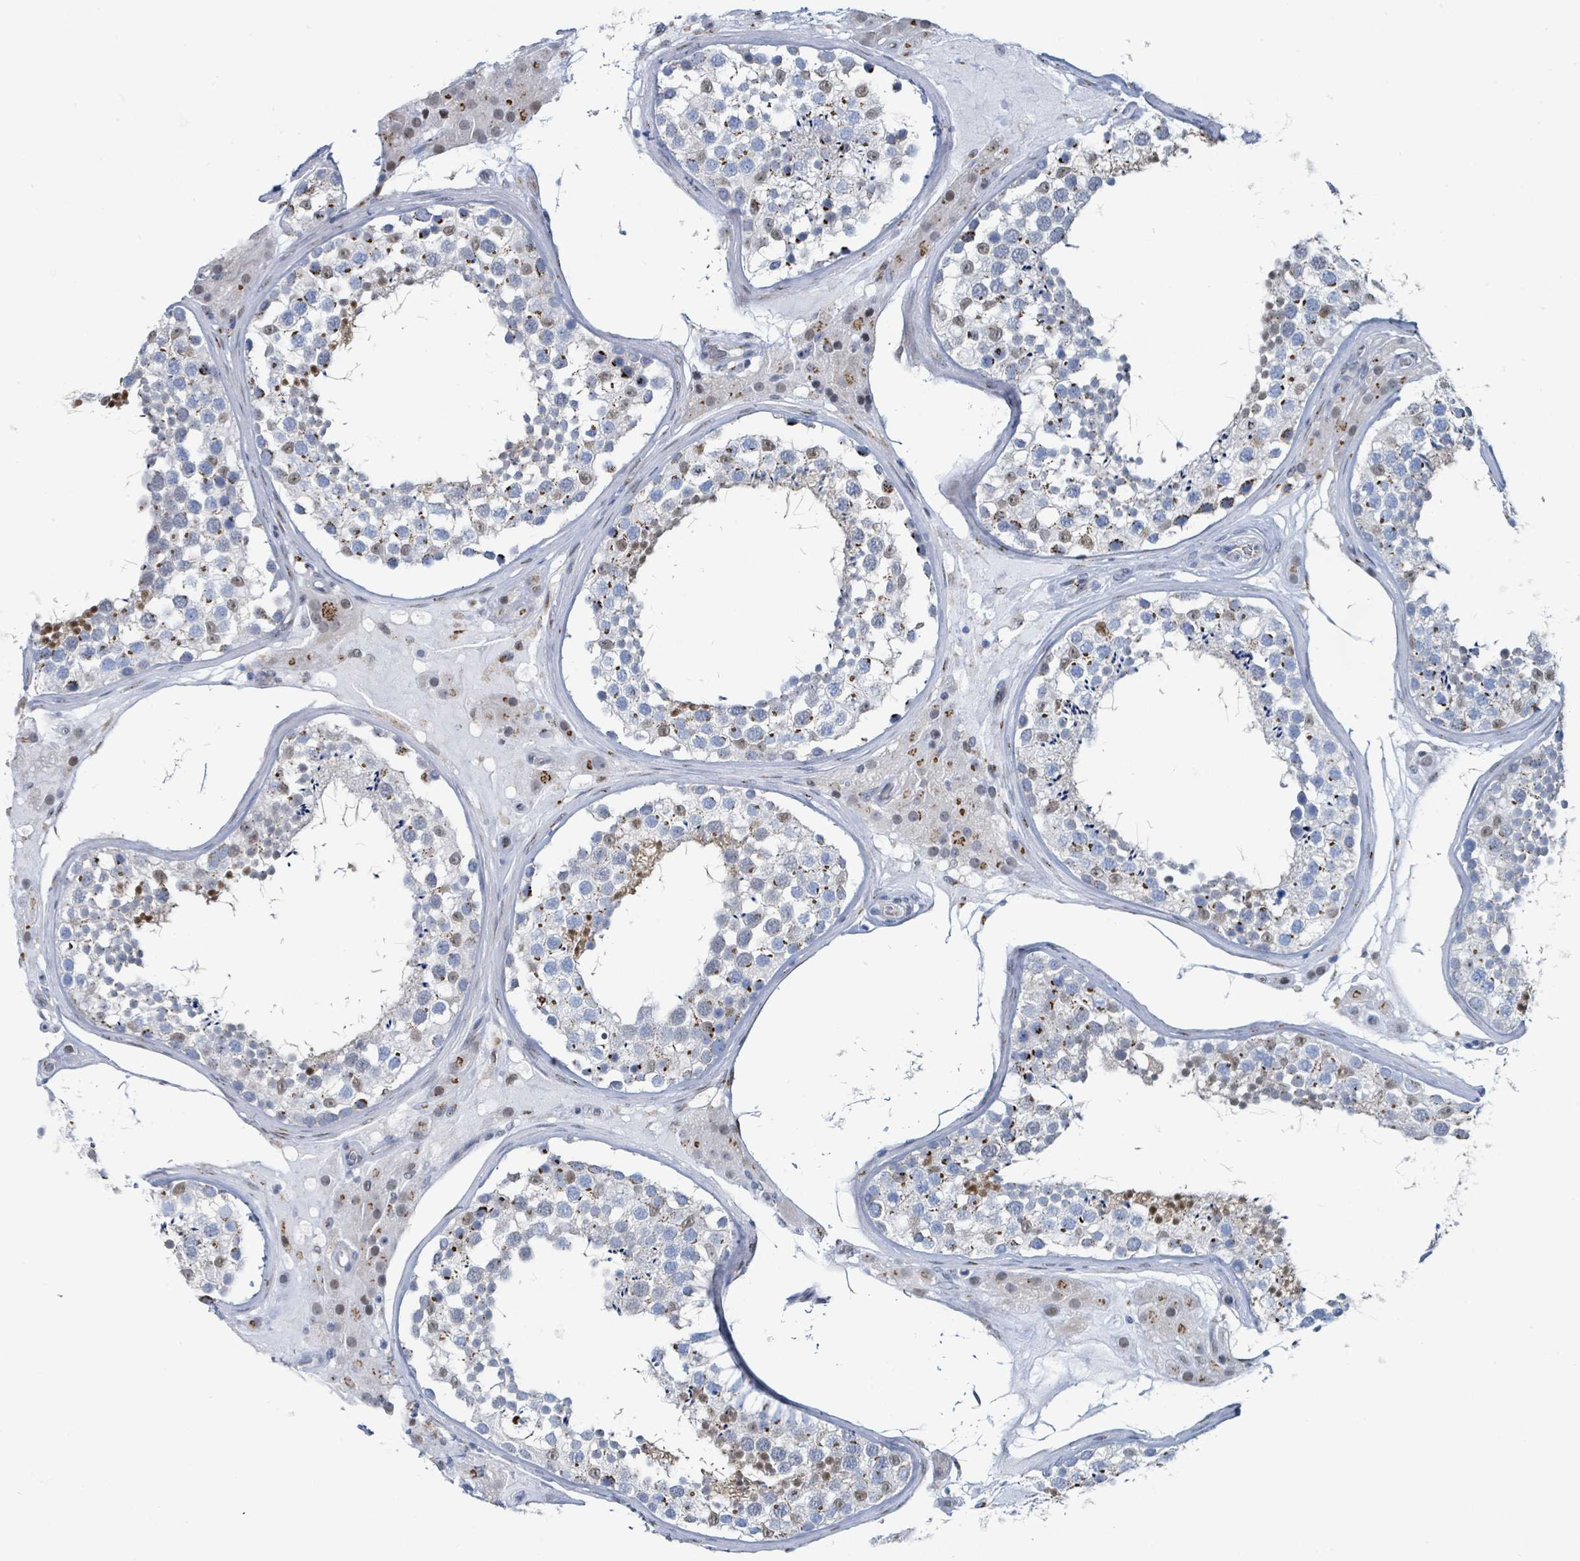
{"staining": {"intensity": "moderate", "quantity": "<25%", "location": "cytoplasmic/membranous,nuclear"}, "tissue": "testis", "cell_type": "Cells in seminiferous ducts", "image_type": "normal", "snomed": [{"axis": "morphology", "description": "Normal tissue, NOS"}, {"axis": "topography", "description": "Testis"}], "caption": "Immunohistochemical staining of normal testis displays <25% levels of moderate cytoplasmic/membranous,nuclear protein expression in about <25% of cells in seminiferous ducts. The protein of interest is stained brown, and the nuclei are stained in blue (DAB IHC with brightfield microscopy, high magnification).", "gene": "DCAF5", "patient": {"sex": "male", "age": 46}}